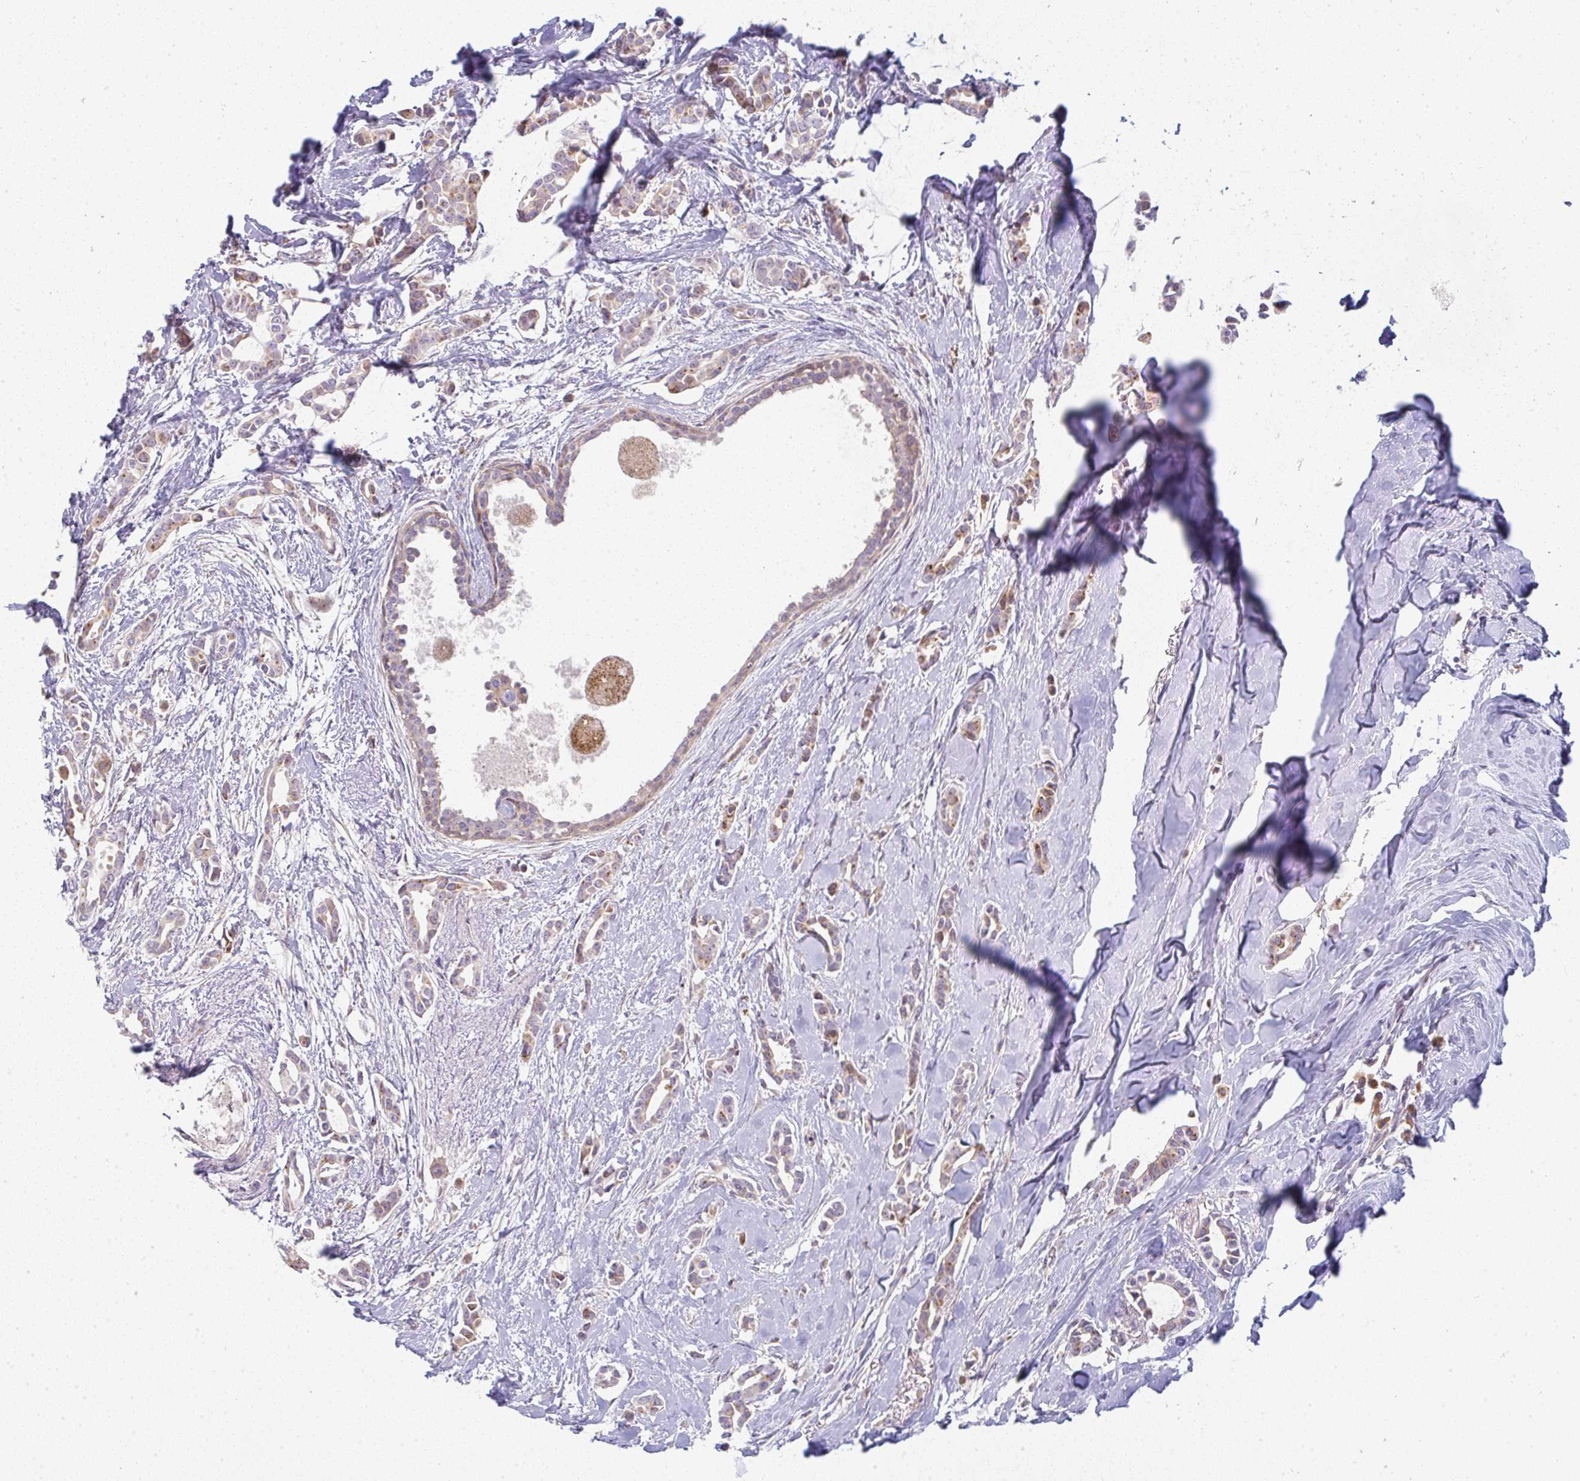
{"staining": {"intensity": "moderate", "quantity": "25%-75%", "location": "cytoplasmic/membranous"}, "tissue": "breast cancer", "cell_type": "Tumor cells", "image_type": "cancer", "snomed": [{"axis": "morphology", "description": "Duct carcinoma"}, {"axis": "topography", "description": "Breast"}], "caption": "Moderate cytoplasmic/membranous positivity for a protein is seen in approximately 25%-75% of tumor cells of breast cancer (infiltrating ductal carcinoma) using immunohistochemistry (IHC).", "gene": "MOB1A", "patient": {"sex": "female", "age": 64}}